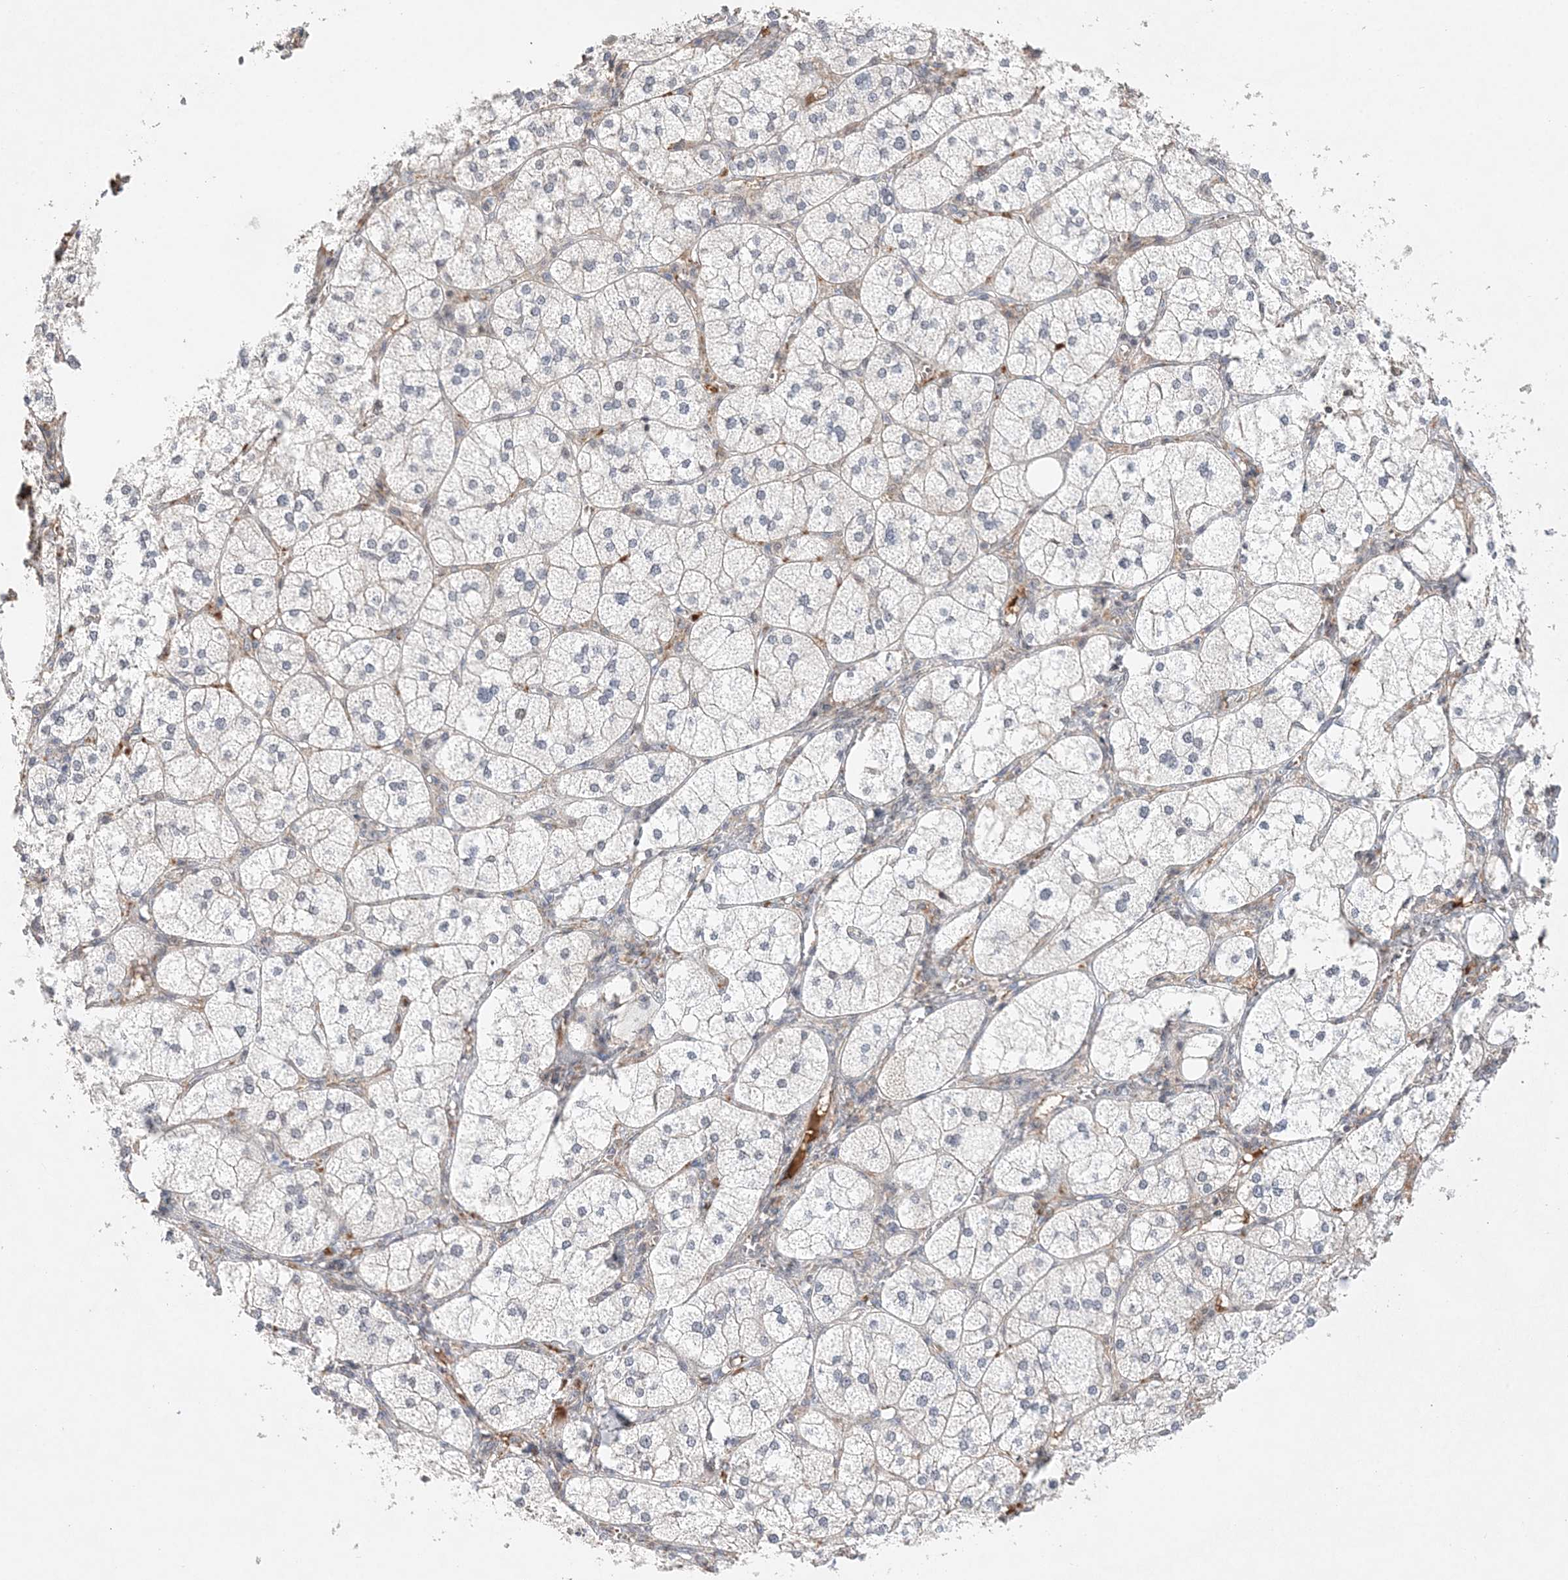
{"staining": {"intensity": "weak", "quantity": "<25%", "location": "nuclear"}, "tissue": "adrenal gland", "cell_type": "Glandular cells", "image_type": "normal", "snomed": [{"axis": "morphology", "description": "Normal tissue, NOS"}, {"axis": "topography", "description": "Adrenal gland"}], "caption": "High power microscopy micrograph of an IHC photomicrograph of normal adrenal gland, revealing no significant staining in glandular cells.", "gene": "TMEM132B", "patient": {"sex": "female", "age": 61}}